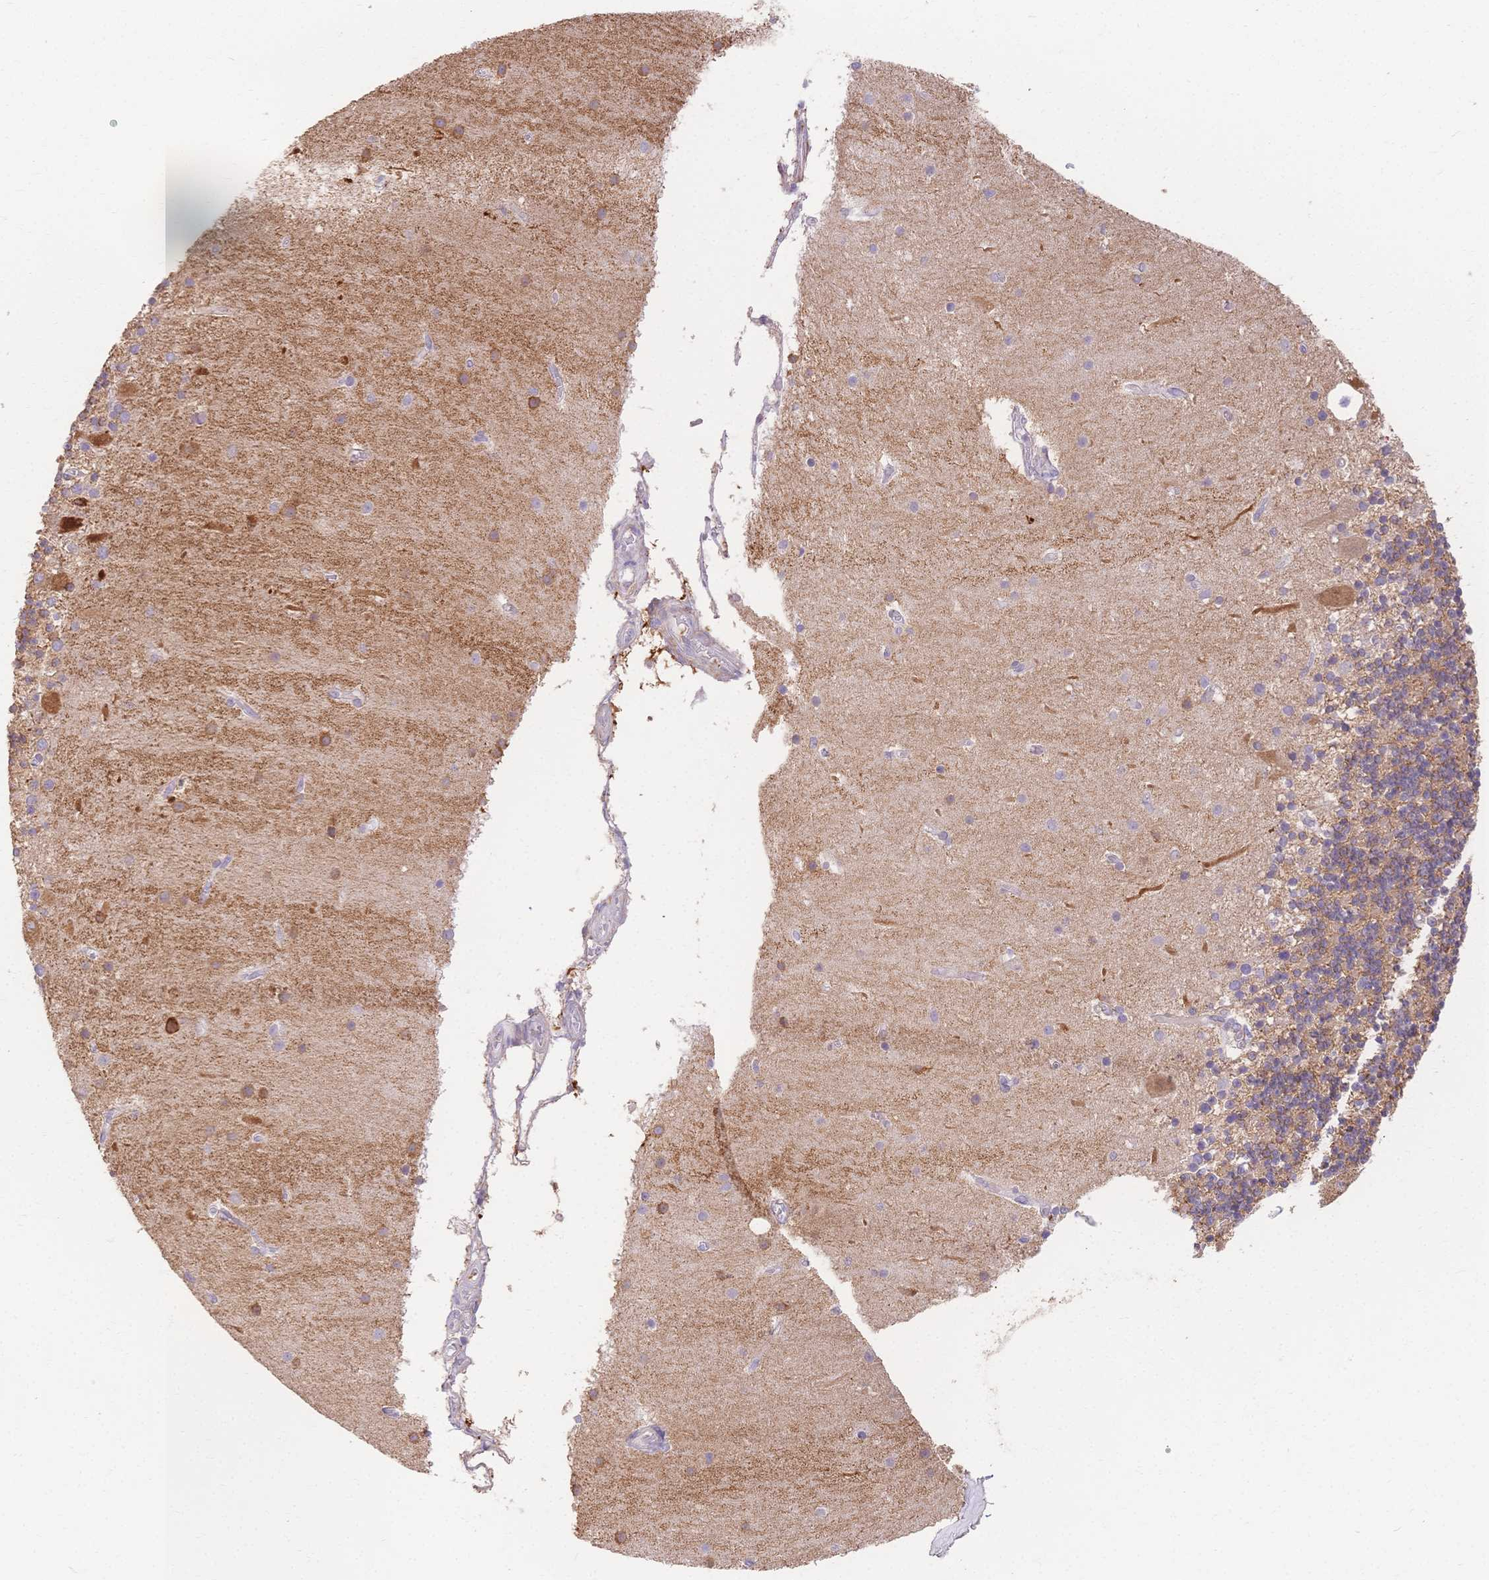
{"staining": {"intensity": "weak", "quantity": "25%-75%", "location": "cytoplasmic/membranous"}, "tissue": "cerebellum", "cell_type": "Cells in granular layer", "image_type": "normal", "snomed": [{"axis": "morphology", "description": "Normal tissue, NOS"}, {"axis": "topography", "description": "Cerebellum"}], "caption": "An image of human cerebellum stained for a protein shows weak cytoplasmic/membranous brown staining in cells in granular layer. Nuclei are stained in blue.", "gene": "HS3ST5", "patient": {"sex": "male", "age": 70}}